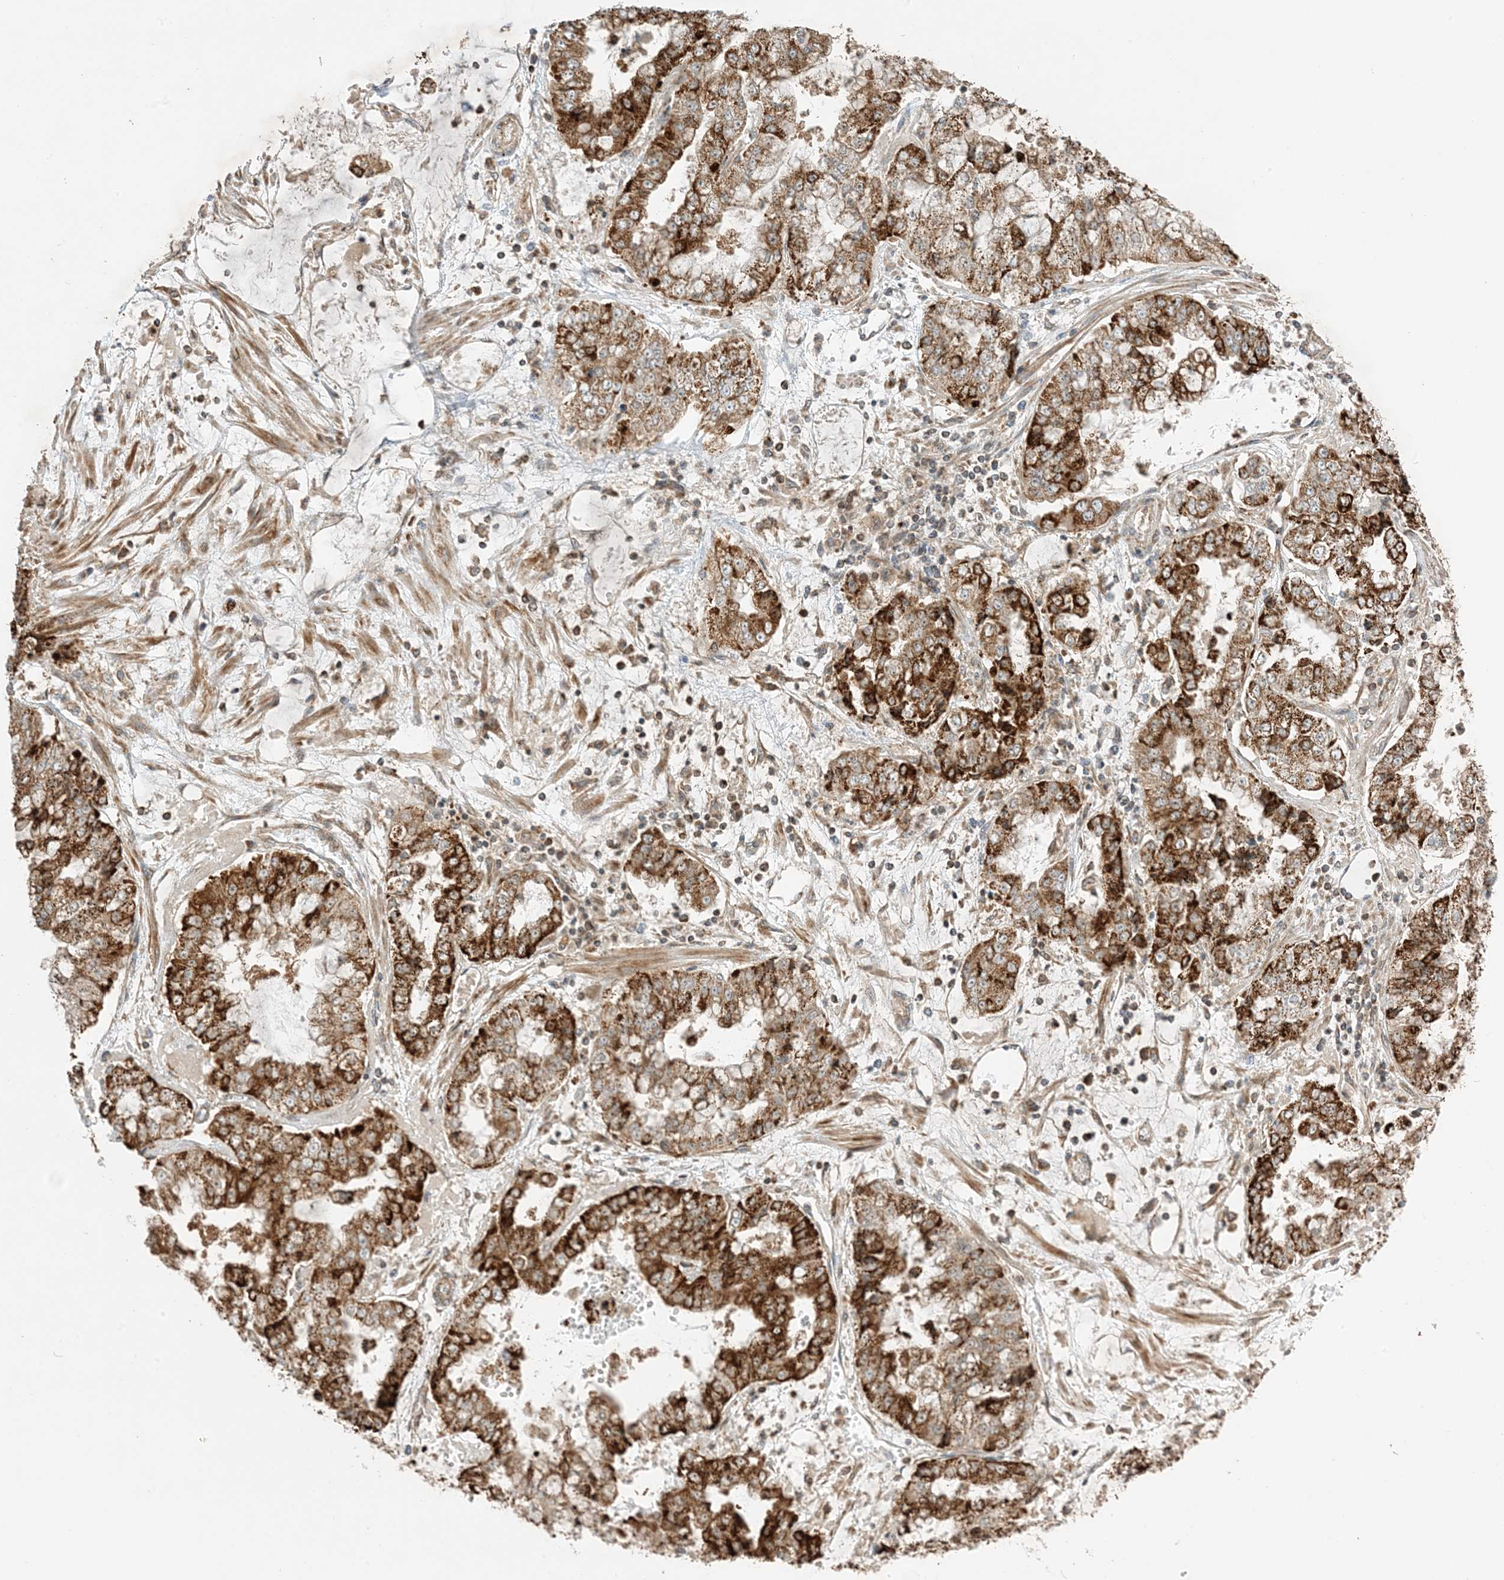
{"staining": {"intensity": "strong", "quantity": ">75%", "location": "cytoplasmic/membranous"}, "tissue": "stomach cancer", "cell_type": "Tumor cells", "image_type": "cancer", "snomed": [{"axis": "morphology", "description": "Adenocarcinoma, NOS"}, {"axis": "topography", "description": "Stomach"}], "caption": "Human stomach cancer (adenocarcinoma) stained for a protein (brown) reveals strong cytoplasmic/membranous positive staining in approximately >75% of tumor cells.", "gene": "N4BP3", "patient": {"sex": "male", "age": 76}}